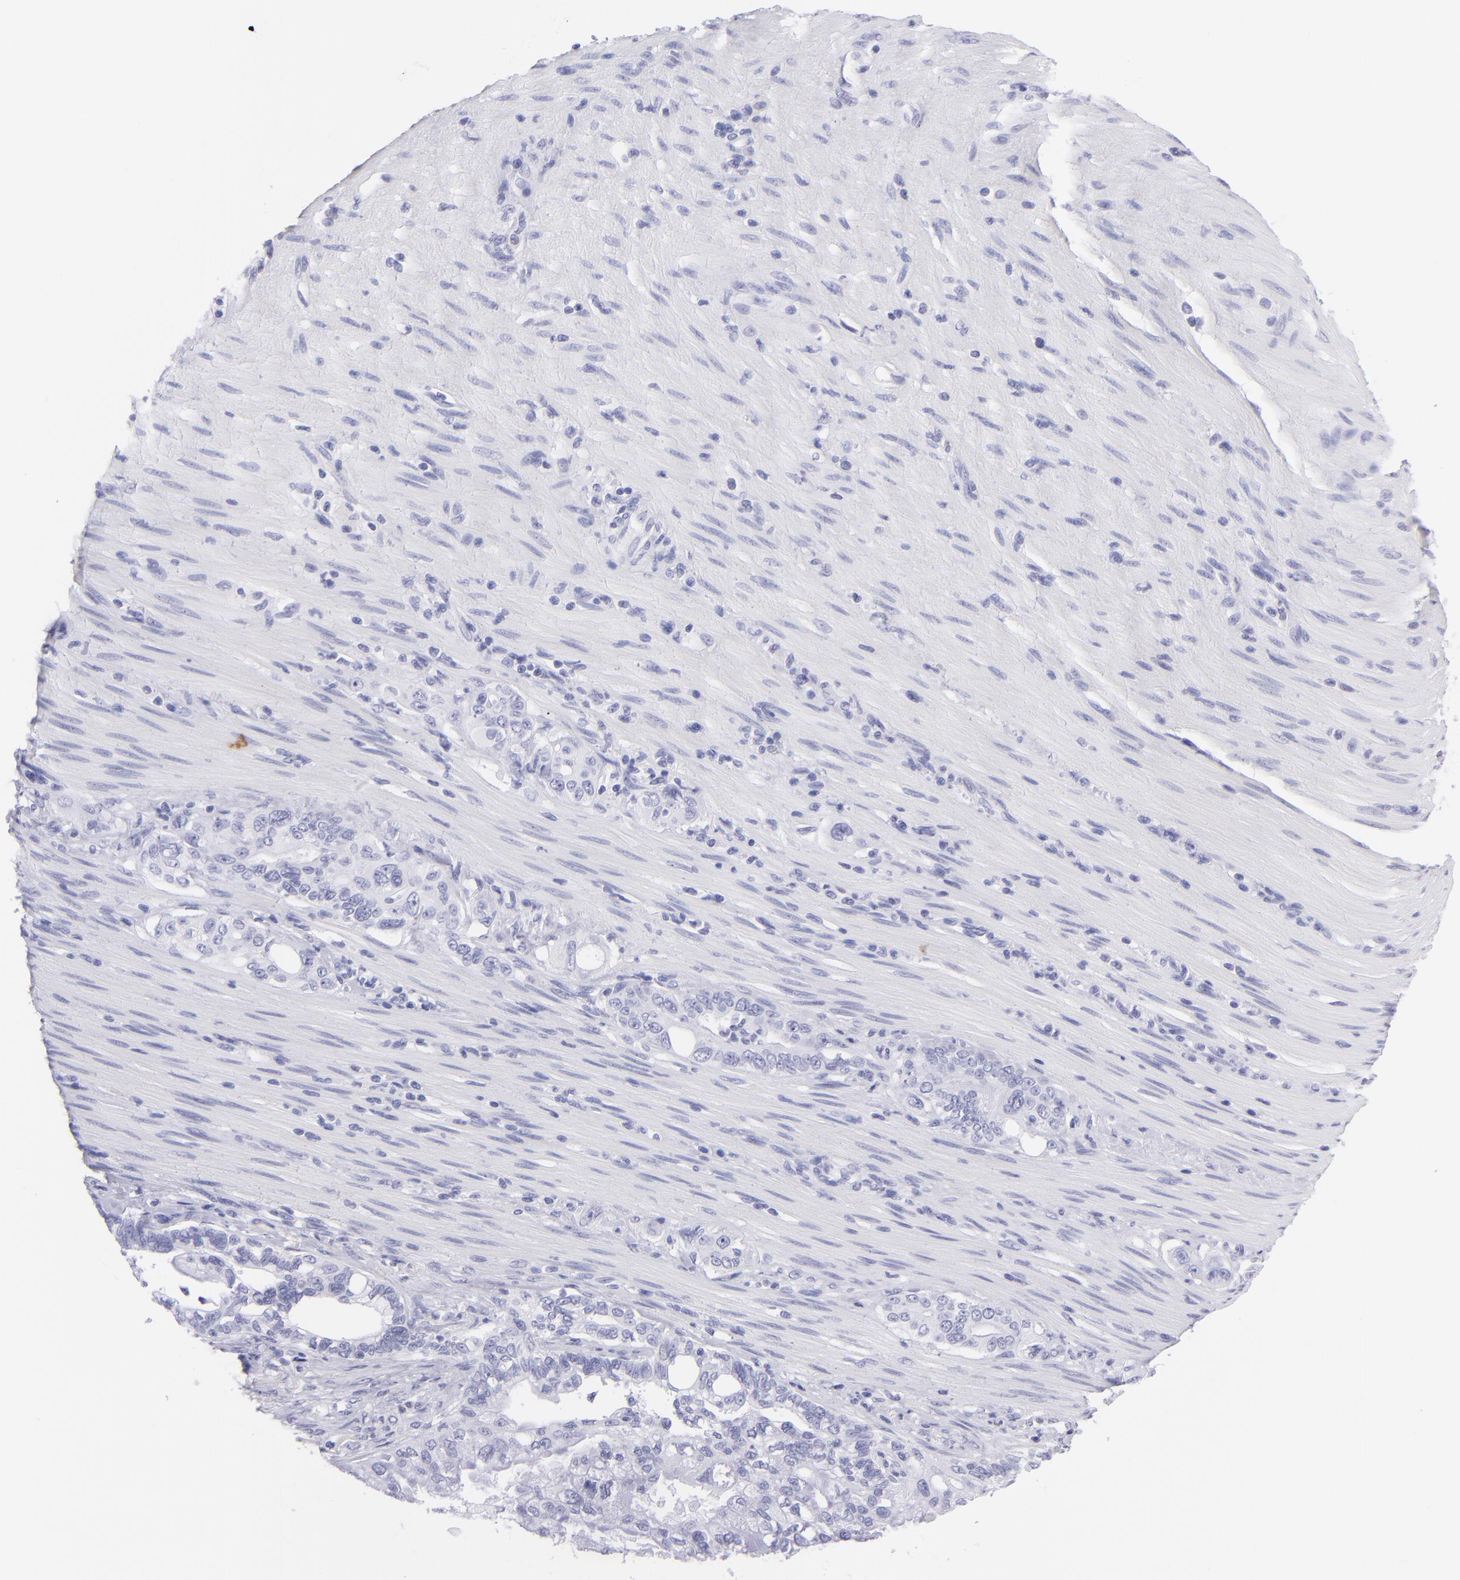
{"staining": {"intensity": "negative", "quantity": "none", "location": "none"}, "tissue": "pancreatic cancer", "cell_type": "Tumor cells", "image_type": "cancer", "snomed": [{"axis": "morphology", "description": "Normal tissue, NOS"}, {"axis": "topography", "description": "Pancreas"}], "caption": "This image is of pancreatic cancer stained with immunohistochemistry to label a protein in brown with the nuclei are counter-stained blue. There is no positivity in tumor cells.", "gene": "PIP", "patient": {"sex": "male", "age": 42}}